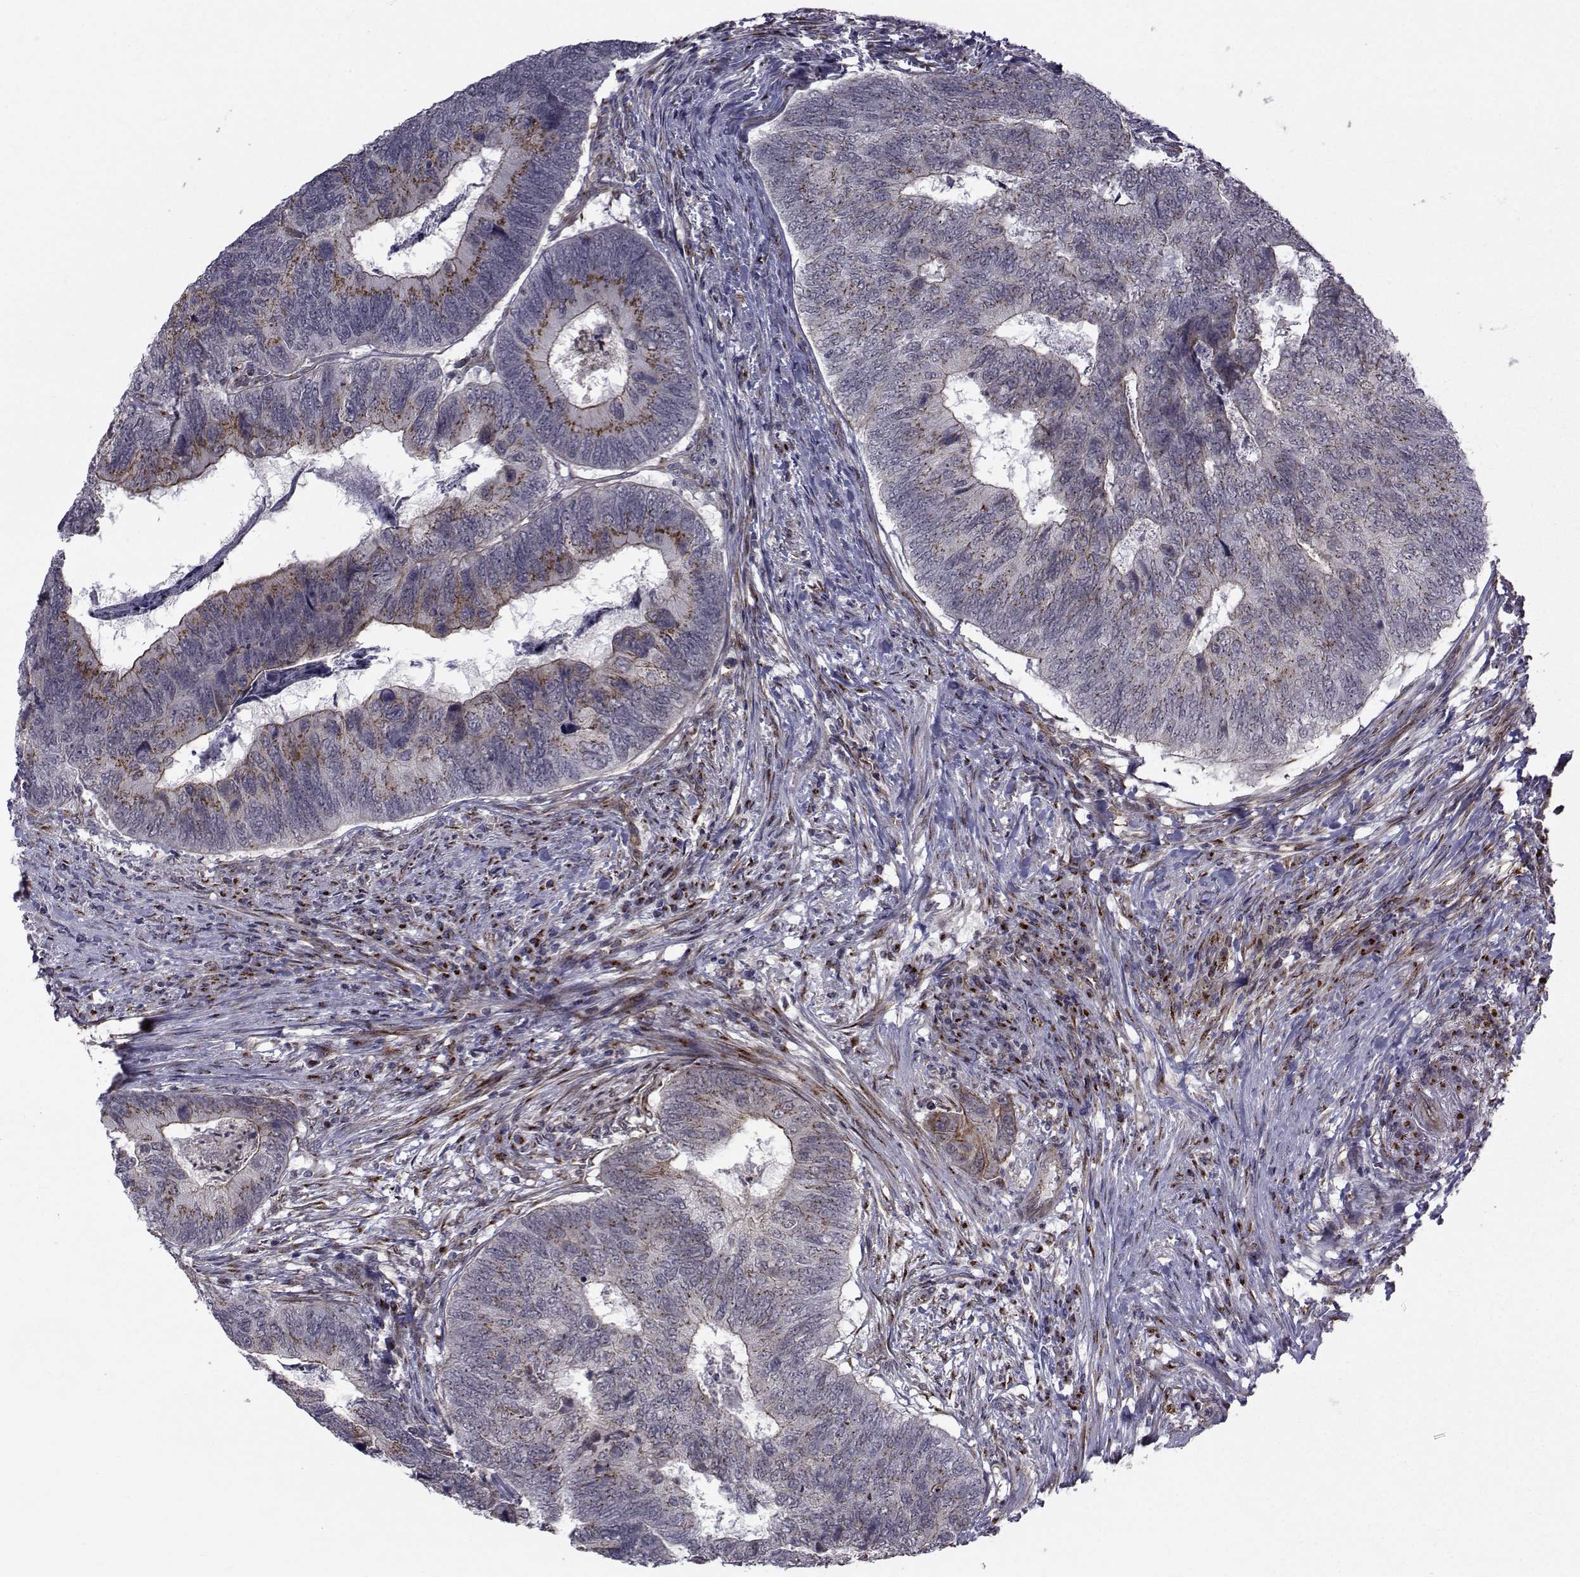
{"staining": {"intensity": "moderate", "quantity": "<25%", "location": "cytoplasmic/membranous"}, "tissue": "colorectal cancer", "cell_type": "Tumor cells", "image_type": "cancer", "snomed": [{"axis": "morphology", "description": "Adenocarcinoma, NOS"}, {"axis": "topography", "description": "Colon"}], "caption": "Colorectal adenocarcinoma stained with IHC shows moderate cytoplasmic/membranous expression in about <25% of tumor cells.", "gene": "ATP6V1C2", "patient": {"sex": "female", "age": 67}}